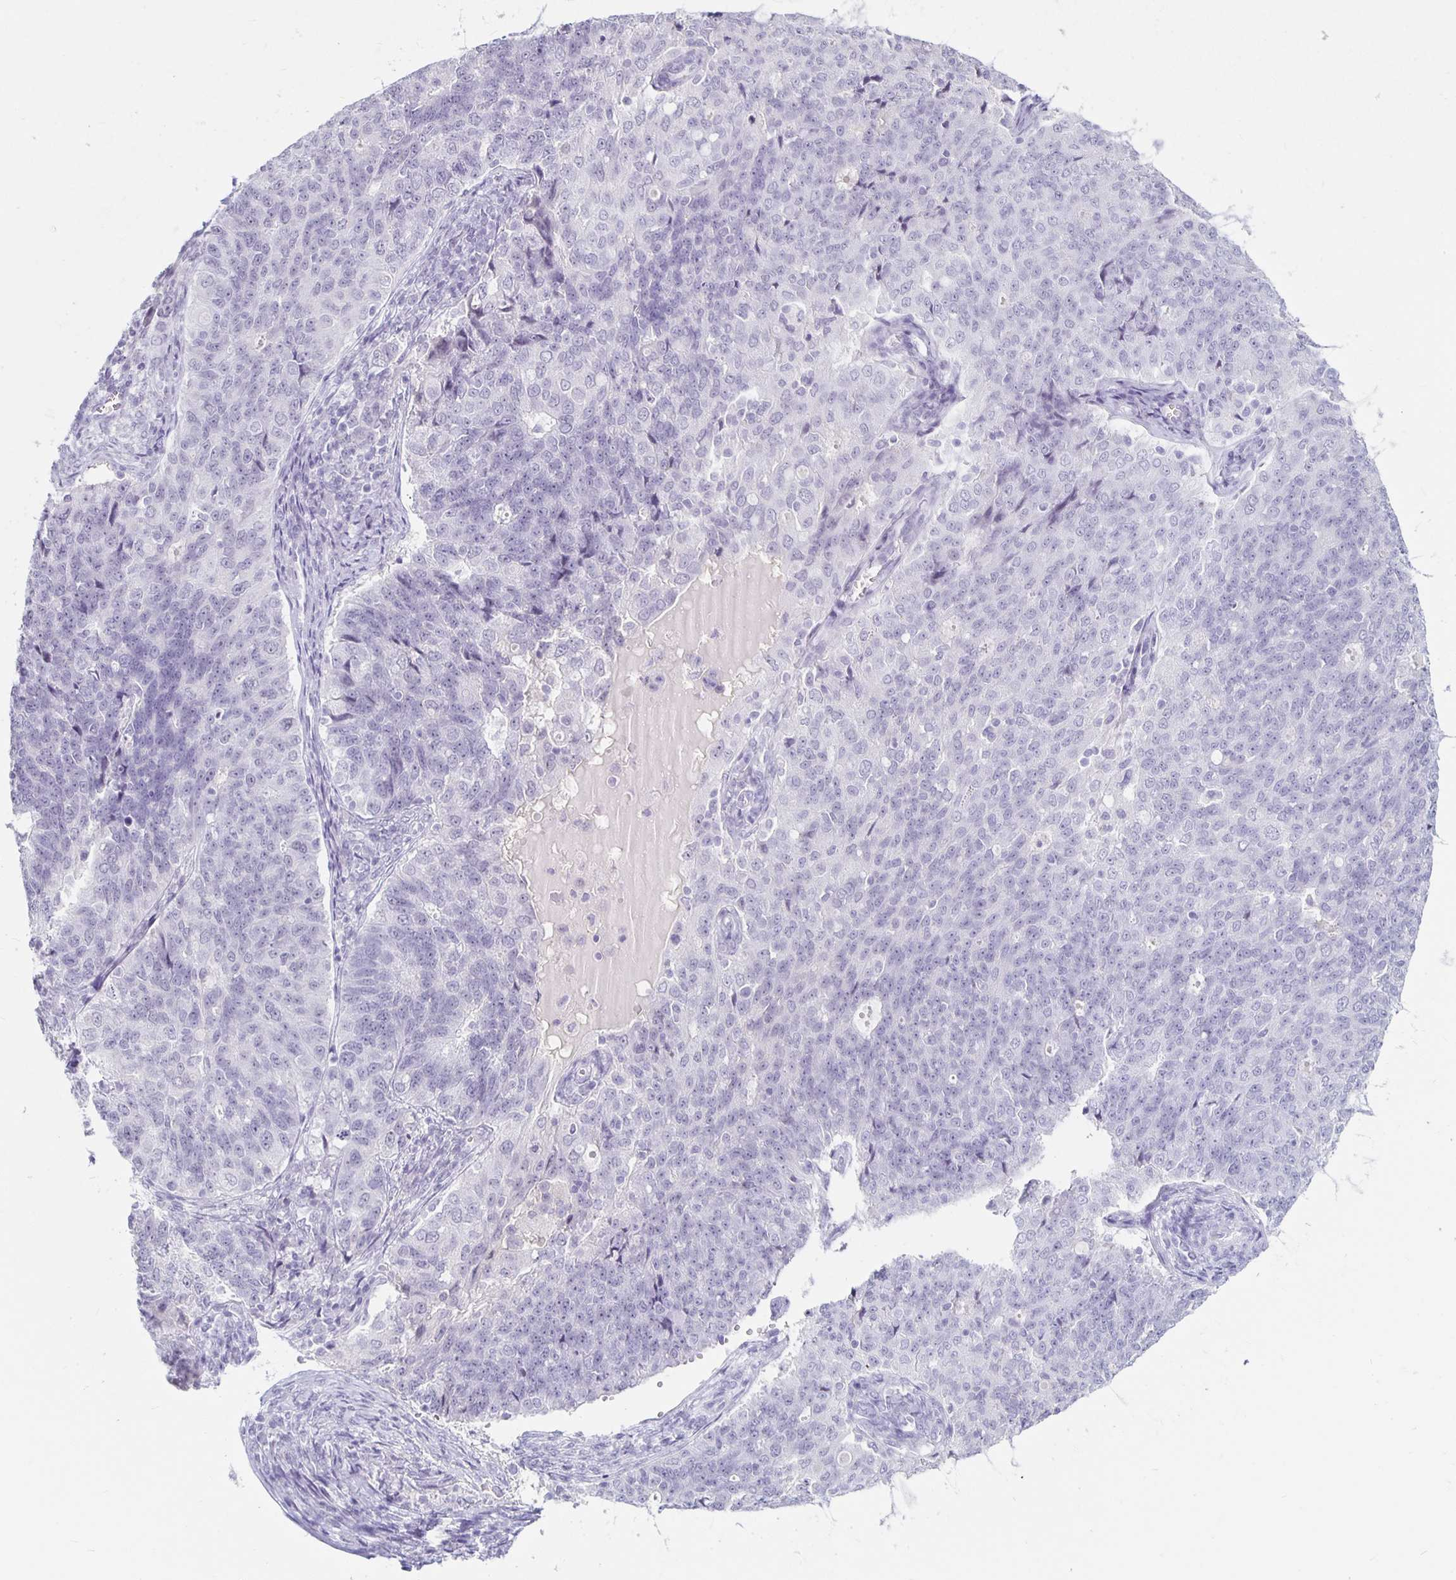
{"staining": {"intensity": "negative", "quantity": "none", "location": "none"}, "tissue": "endometrial cancer", "cell_type": "Tumor cells", "image_type": "cancer", "snomed": [{"axis": "morphology", "description": "Adenocarcinoma, NOS"}, {"axis": "topography", "description": "Endometrium"}], "caption": "This photomicrograph is of adenocarcinoma (endometrial) stained with IHC to label a protein in brown with the nuclei are counter-stained blue. There is no expression in tumor cells.", "gene": "KCNQ2", "patient": {"sex": "female", "age": 43}}